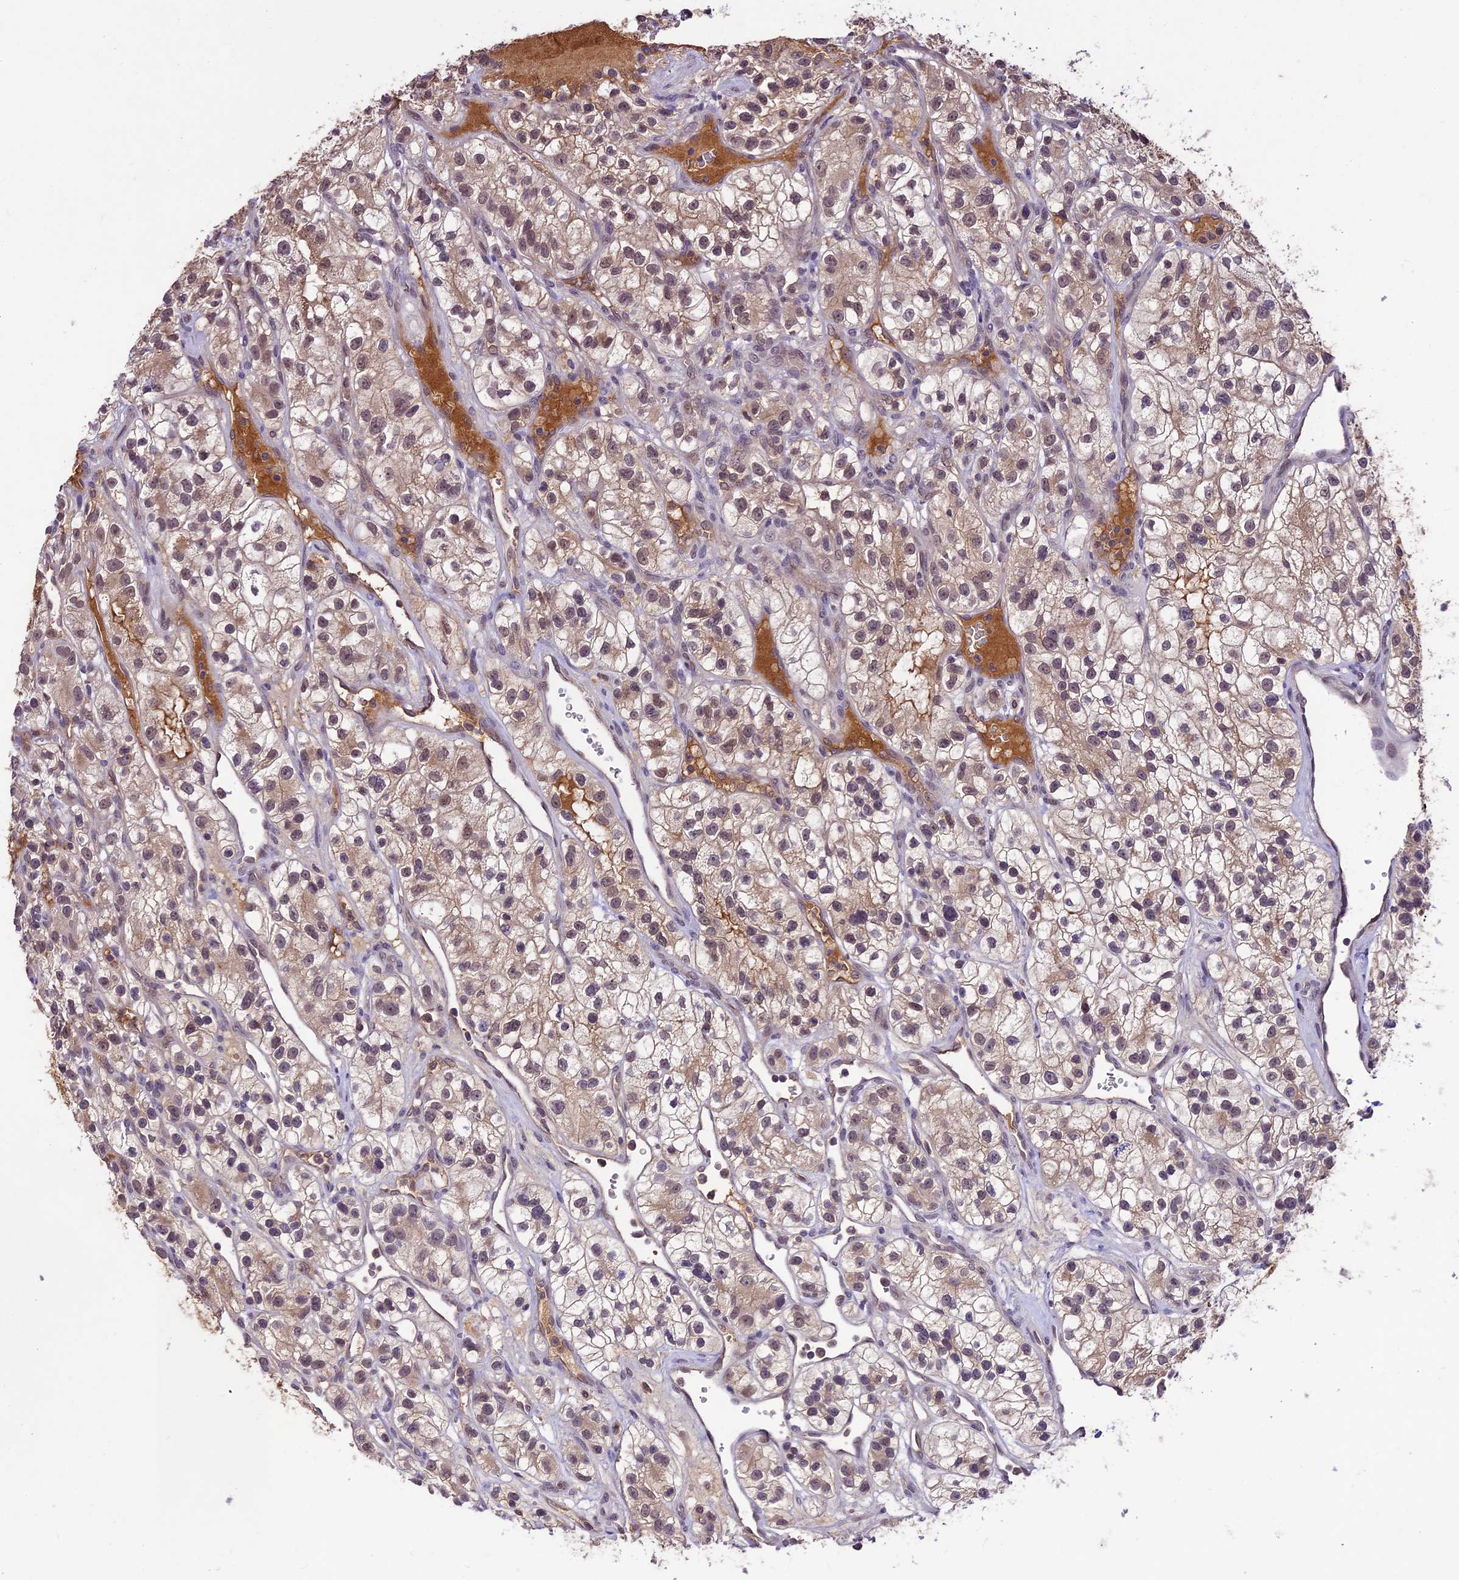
{"staining": {"intensity": "weak", "quantity": "25%-75%", "location": "cytoplasmic/membranous,nuclear"}, "tissue": "renal cancer", "cell_type": "Tumor cells", "image_type": "cancer", "snomed": [{"axis": "morphology", "description": "Adenocarcinoma, NOS"}, {"axis": "topography", "description": "Kidney"}], "caption": "Brown immunohistochemical staining in human renal cancer exhibits weak cytoplasmic/membranous and nuclear positivity in approximately 25%-75% of tumor cells.", "gene": "ATP10A", "patient": {"sex": "female", "age": 57}}